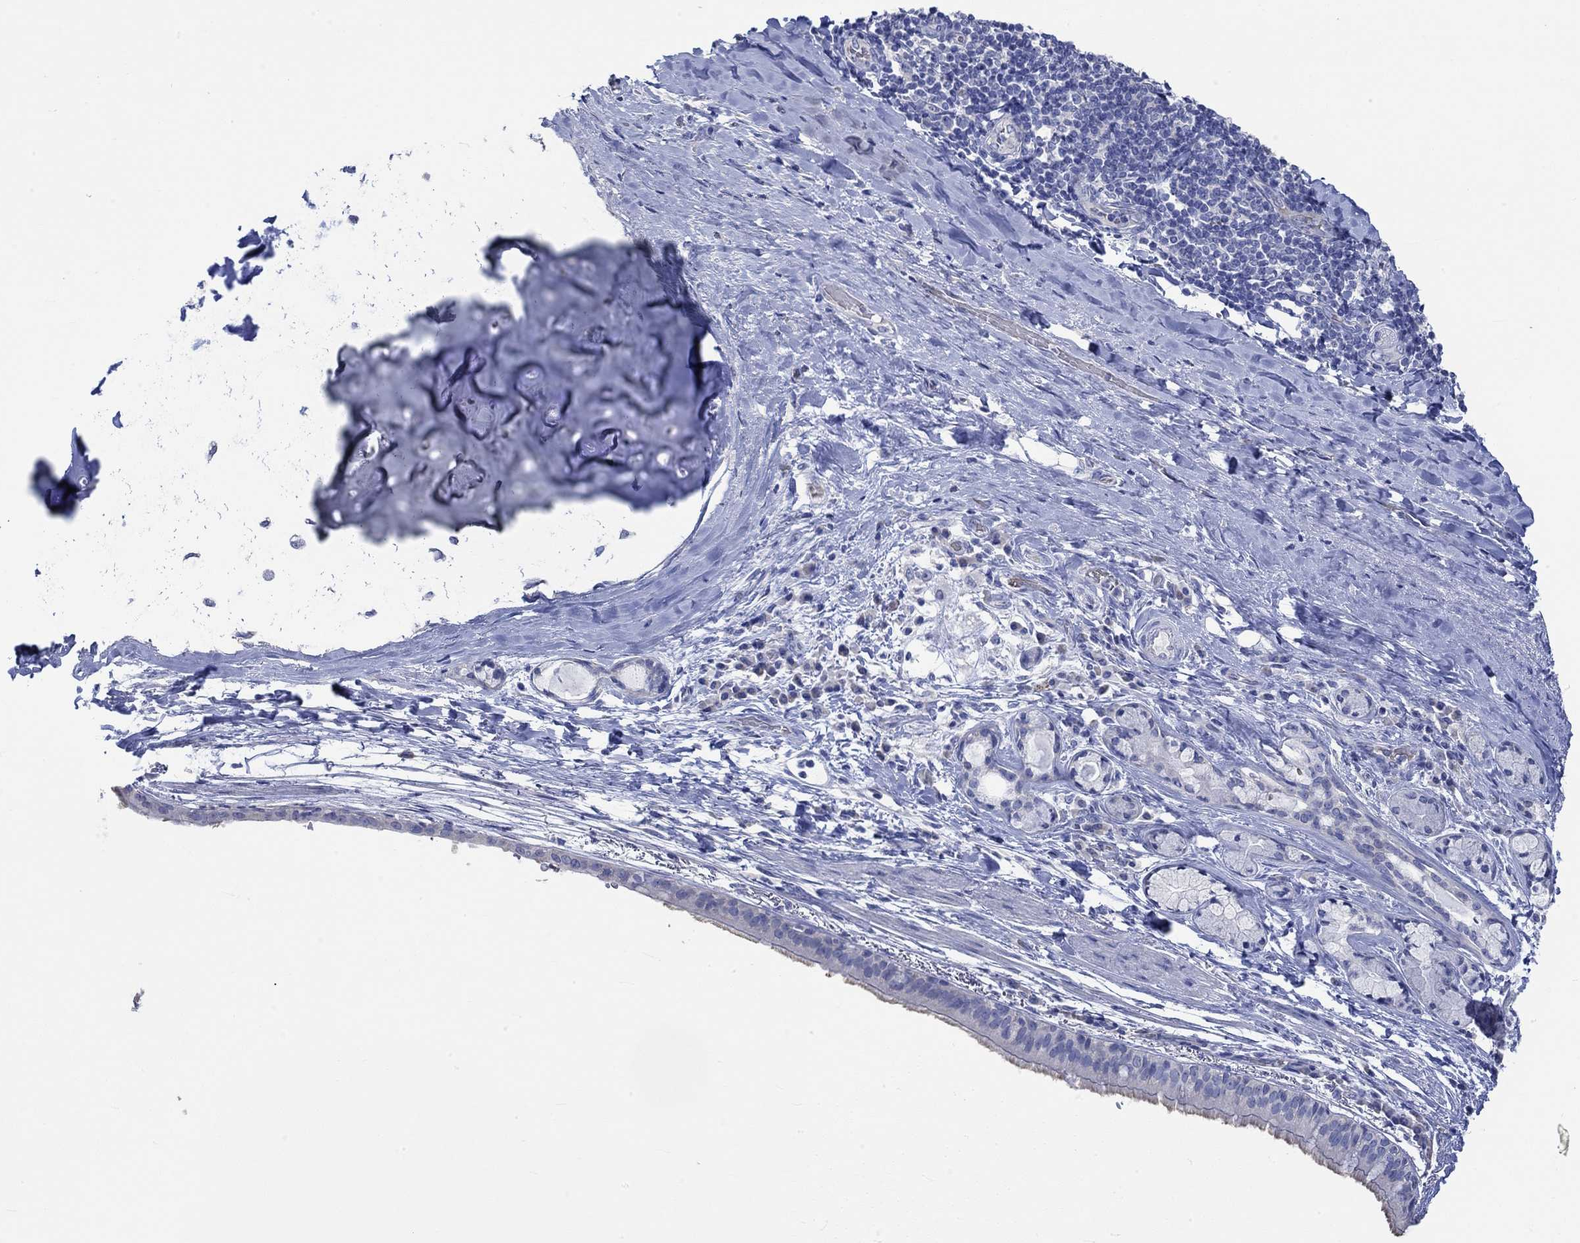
{"staining": {"intensity": "negative", "quantity": "none", "location": "none"}, "tissue": "bronchus", "cell_type": "Respiratory epithelial cells", "image_type": "normal", "snomed": [{"axis": "morphology", "description": "Normal tissue, NOS"}, {"axis": "morphology", "description": "Squamous cell carcinoma, NOS"}, {"axis": "topography", "description": "Bronchus"}, {"axis": "topography", "description": "Lung"}], "caption": "Histopathology image shows no significant protein expression in respiratory epithelial cells of normal bronchus.", "gene": "KCNA1", "patient": {"sex": "male", "age": 69}}